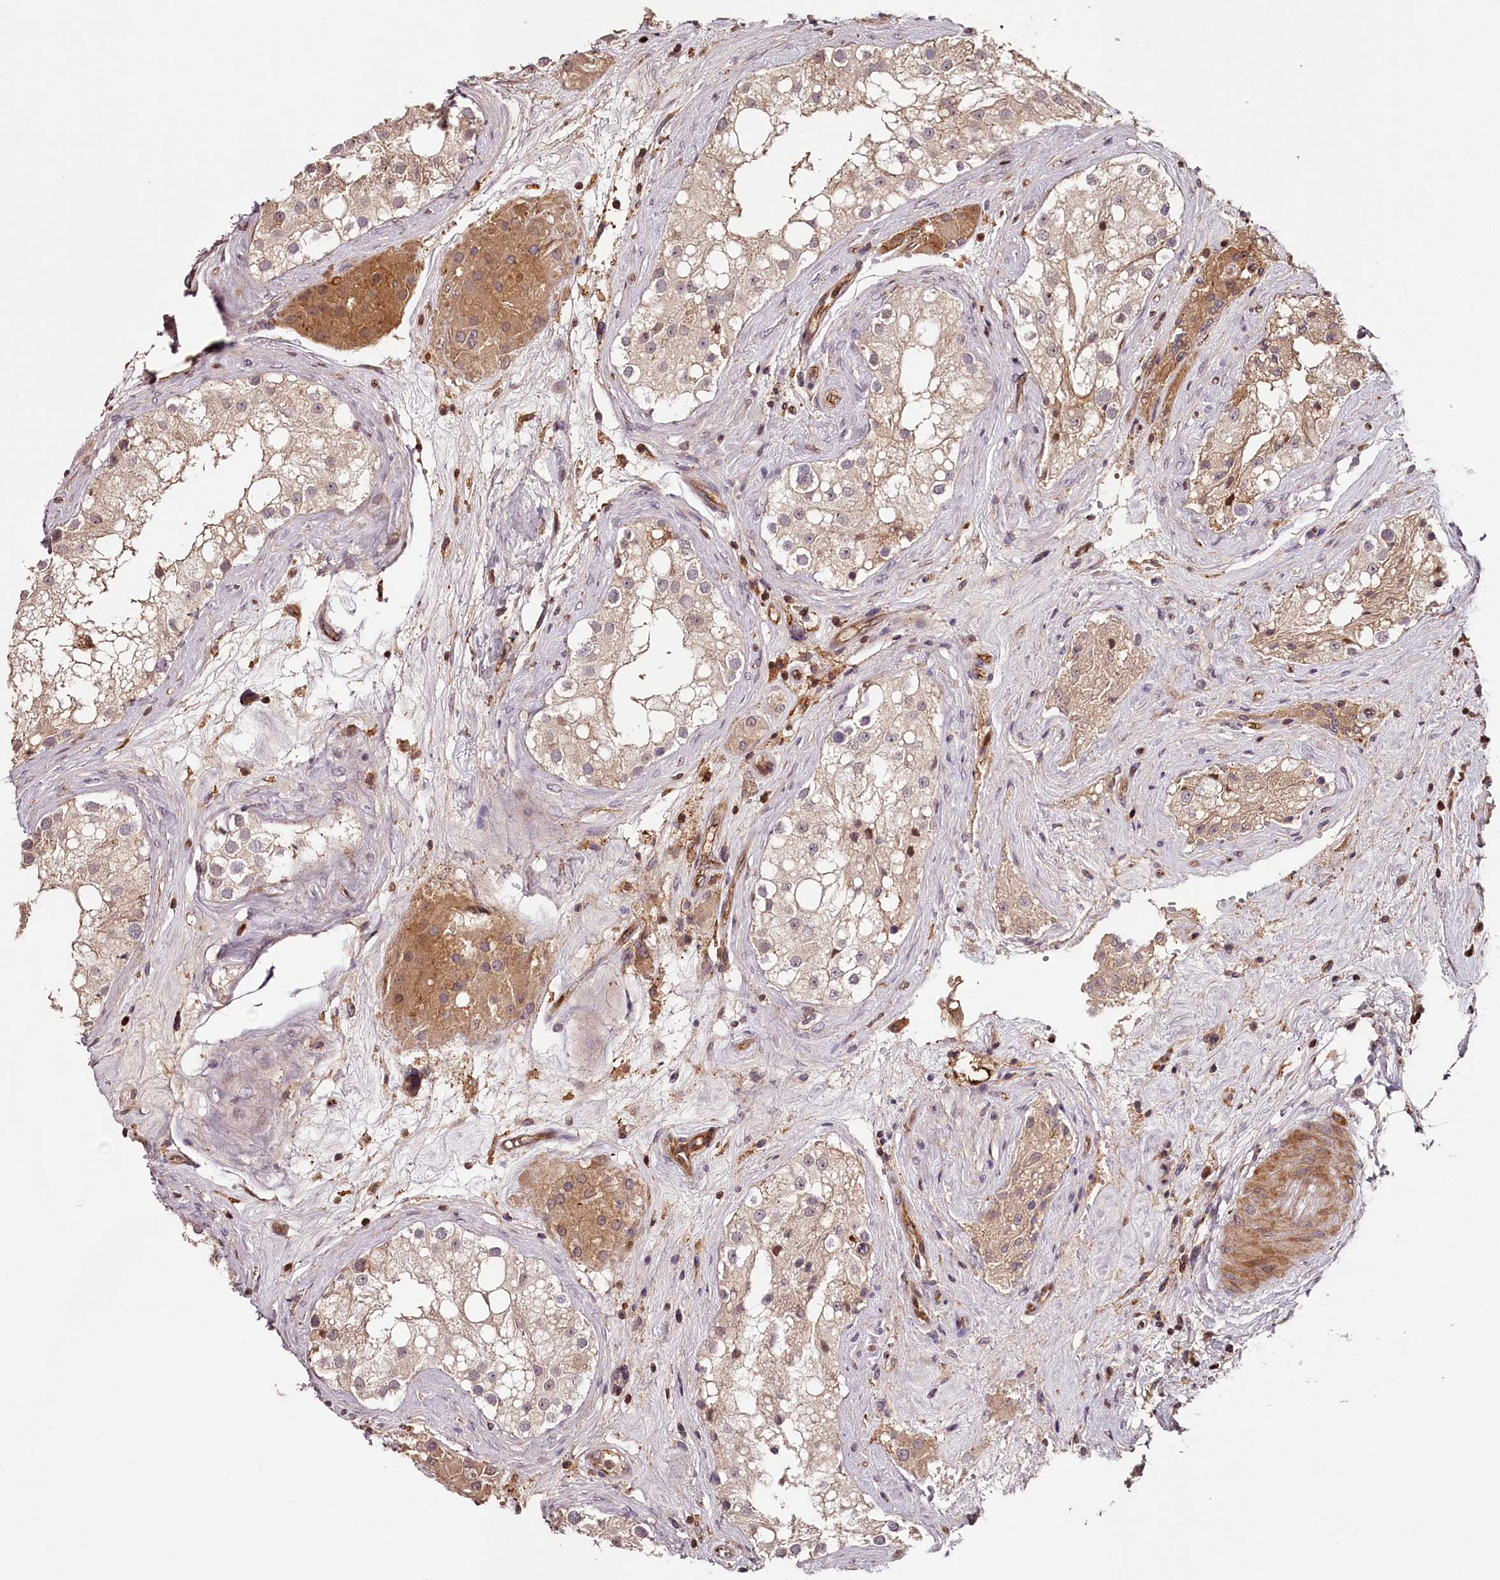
{"staining": {"intensity": "moderate", "quantity": "<25%", "location": "cytoplasmic/membranous"}, "tissue": "testis", "cell_type": "Cells in seminiferous ducts", "image_type": "normal", "snomed": [{"axis": "morphology", "description": "Normal tissue, NOS"}, {"axis": "topography", "description": "Testis"}], "caption": "About <25% of cells in seminiferous ducts in unremarkable human testis demonstrate moderate cytoplasmic/membranous protein positivity as visualized by brown immunohistochemical staining.", "gene": "KIF14", "patient": {"sex": "male", "age": 84}}